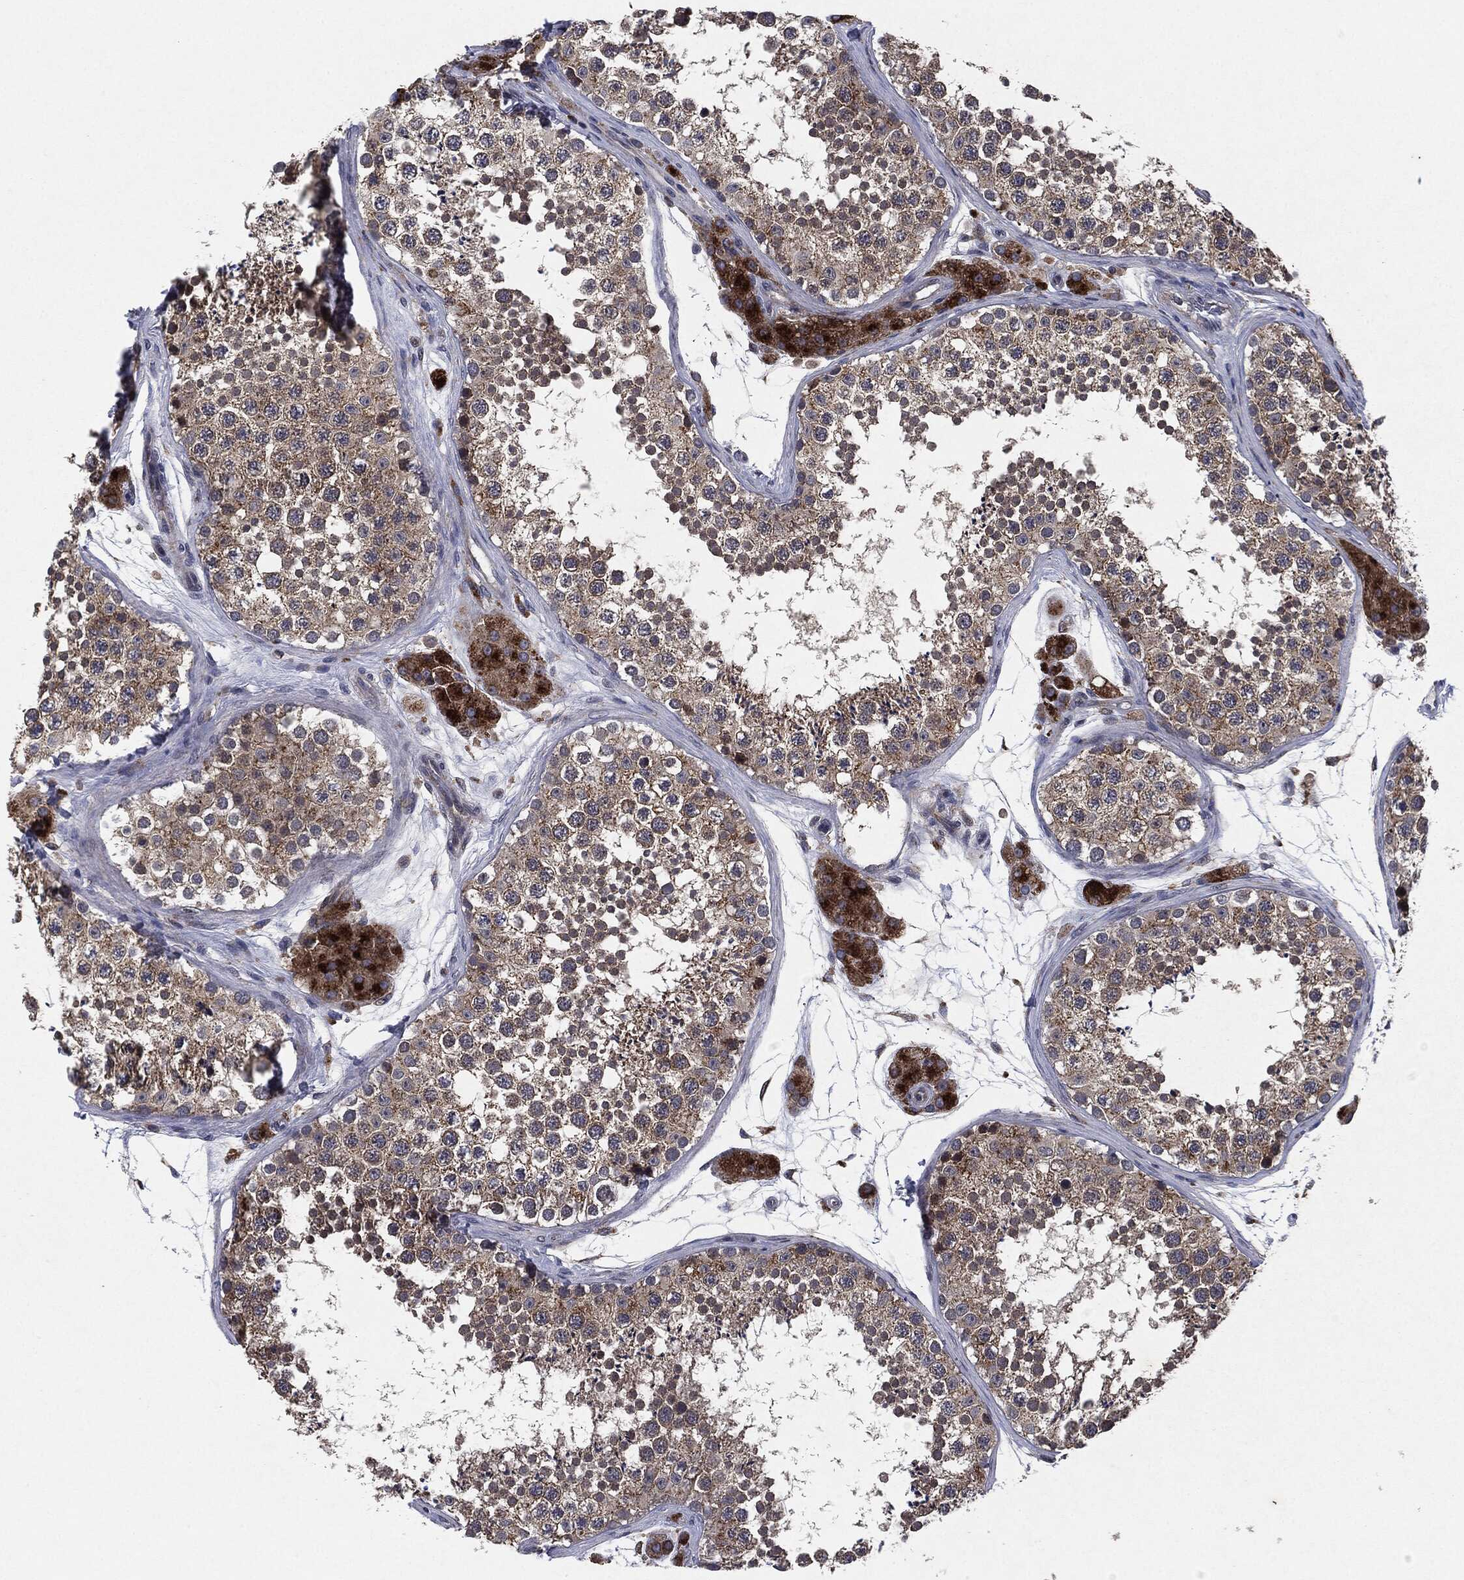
{"staining": {"intensity": "moderate", "quantity": ">75%", "location": "cytoplasmic/membranous"}, "tissue": "testis", "cell_type": "Cells in seminiferous ducts", "image_type": "normal", "snomed": [{"axis": "morphology", "description": "Normal tissue, NOS"}, {"axis": "topography", "description": "Testis"}], "caption": "DAB (3,3'-diaminobenzidine) immunohistochemical staining of unremarkable human testis demonstrates moderate cytoplasmic/membranous protein positivity in about >75% of cells in seminiferous ducts.", "gene": "SLC31A2", "patient": {"sex": "male", "age": 41}}